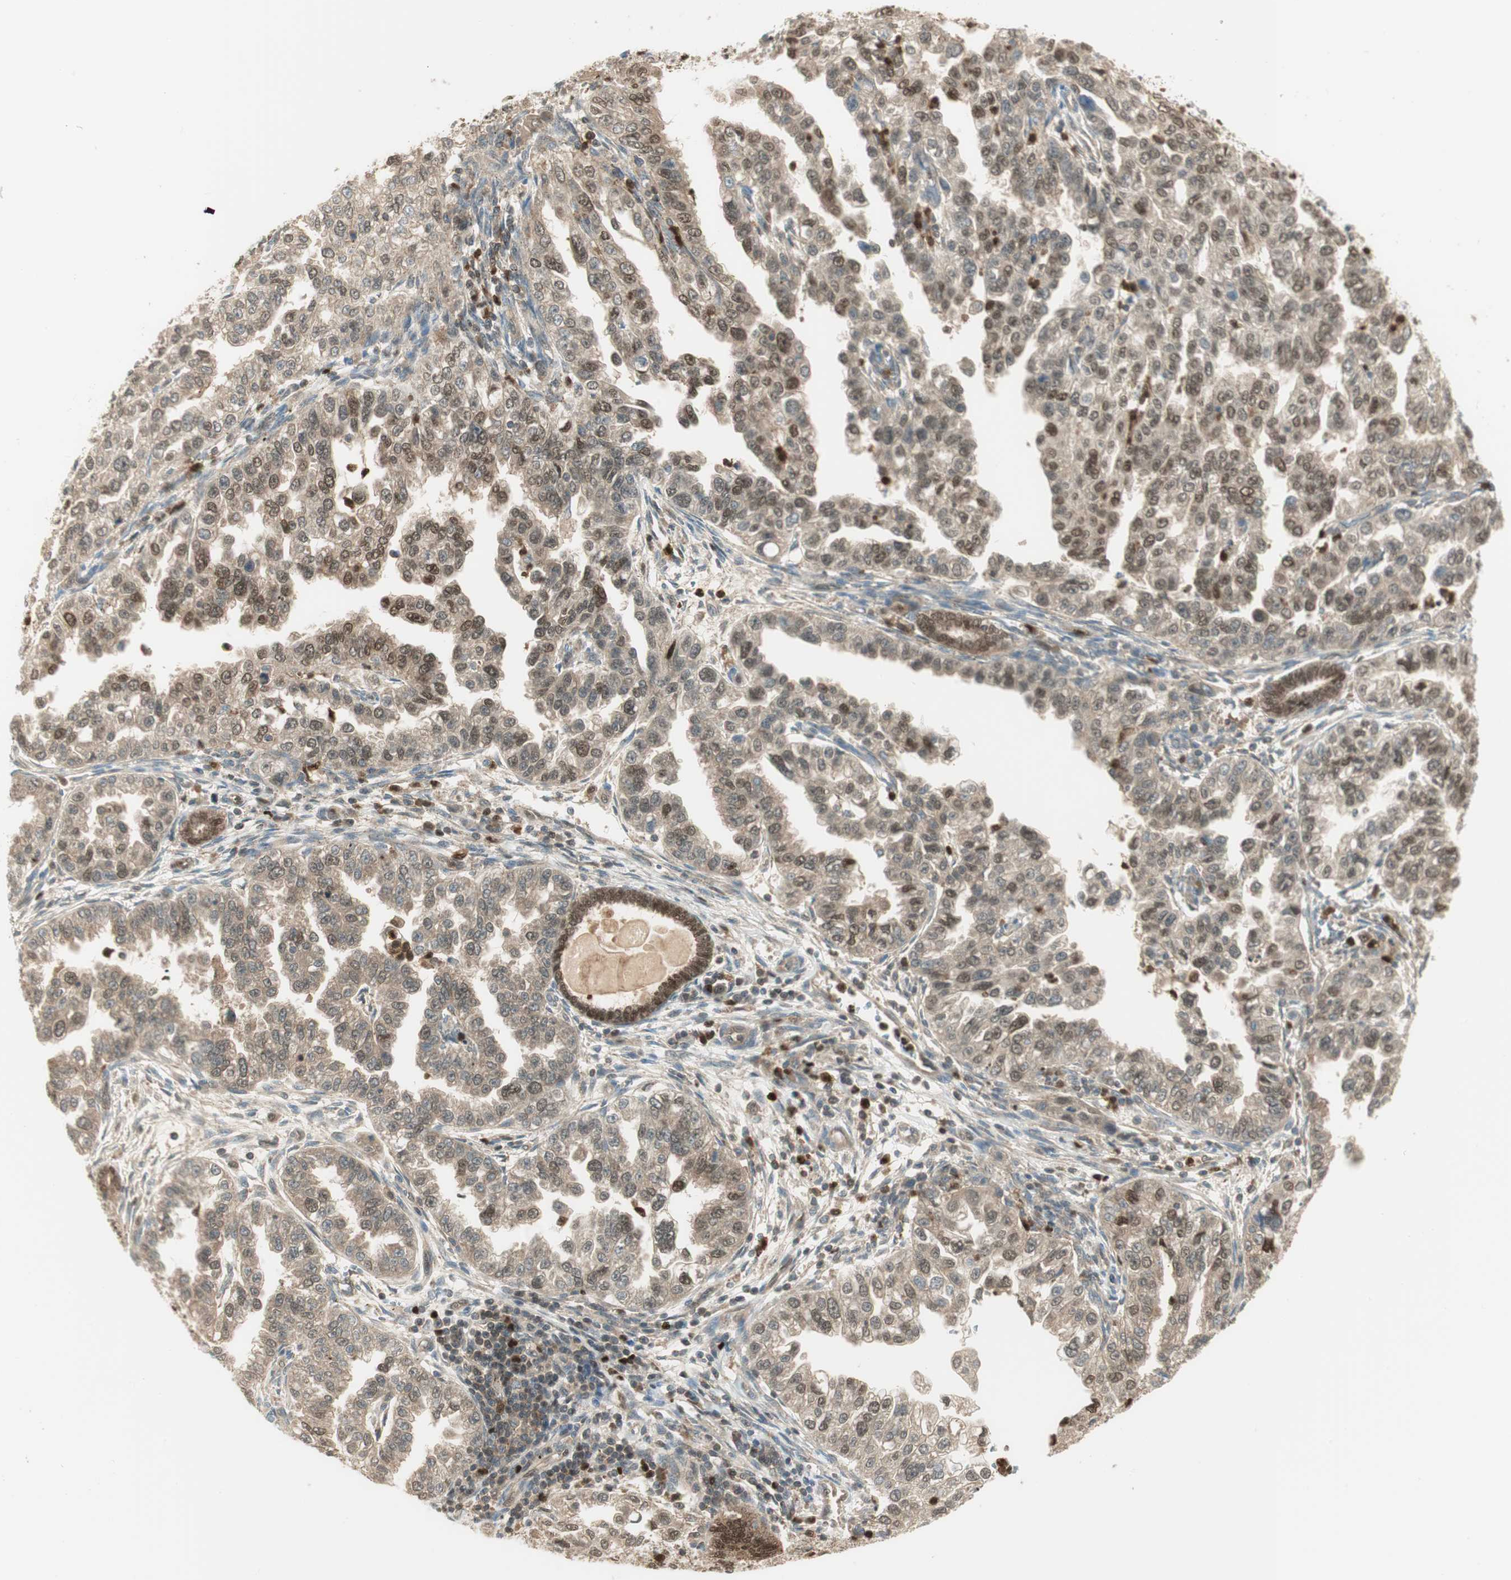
{"staining": {"intensity": "weak", "quantity": "25%-75%", "location": "cytoplasmic/membranous,nuclear"}, "tissue": "endometrial cancer", "cell_type": "Tumor cells", "image_type": "cancer", "snomed": [{"axis": "morphology", "description": "Adenocarcinoma, NOS"}, {"axis": "topography", "description": "Endometrium"}], "caption": "Immunohistochemistry (IHC) (DAB) staining of human endometrial adenocarcinoma reveals weak cytoplasmic/membranous and nuclear protein positivity in approximately 25%-75% of tumor cells.", "gene": "LTA4H", "patient": {"sex": "female", "age": 85}}